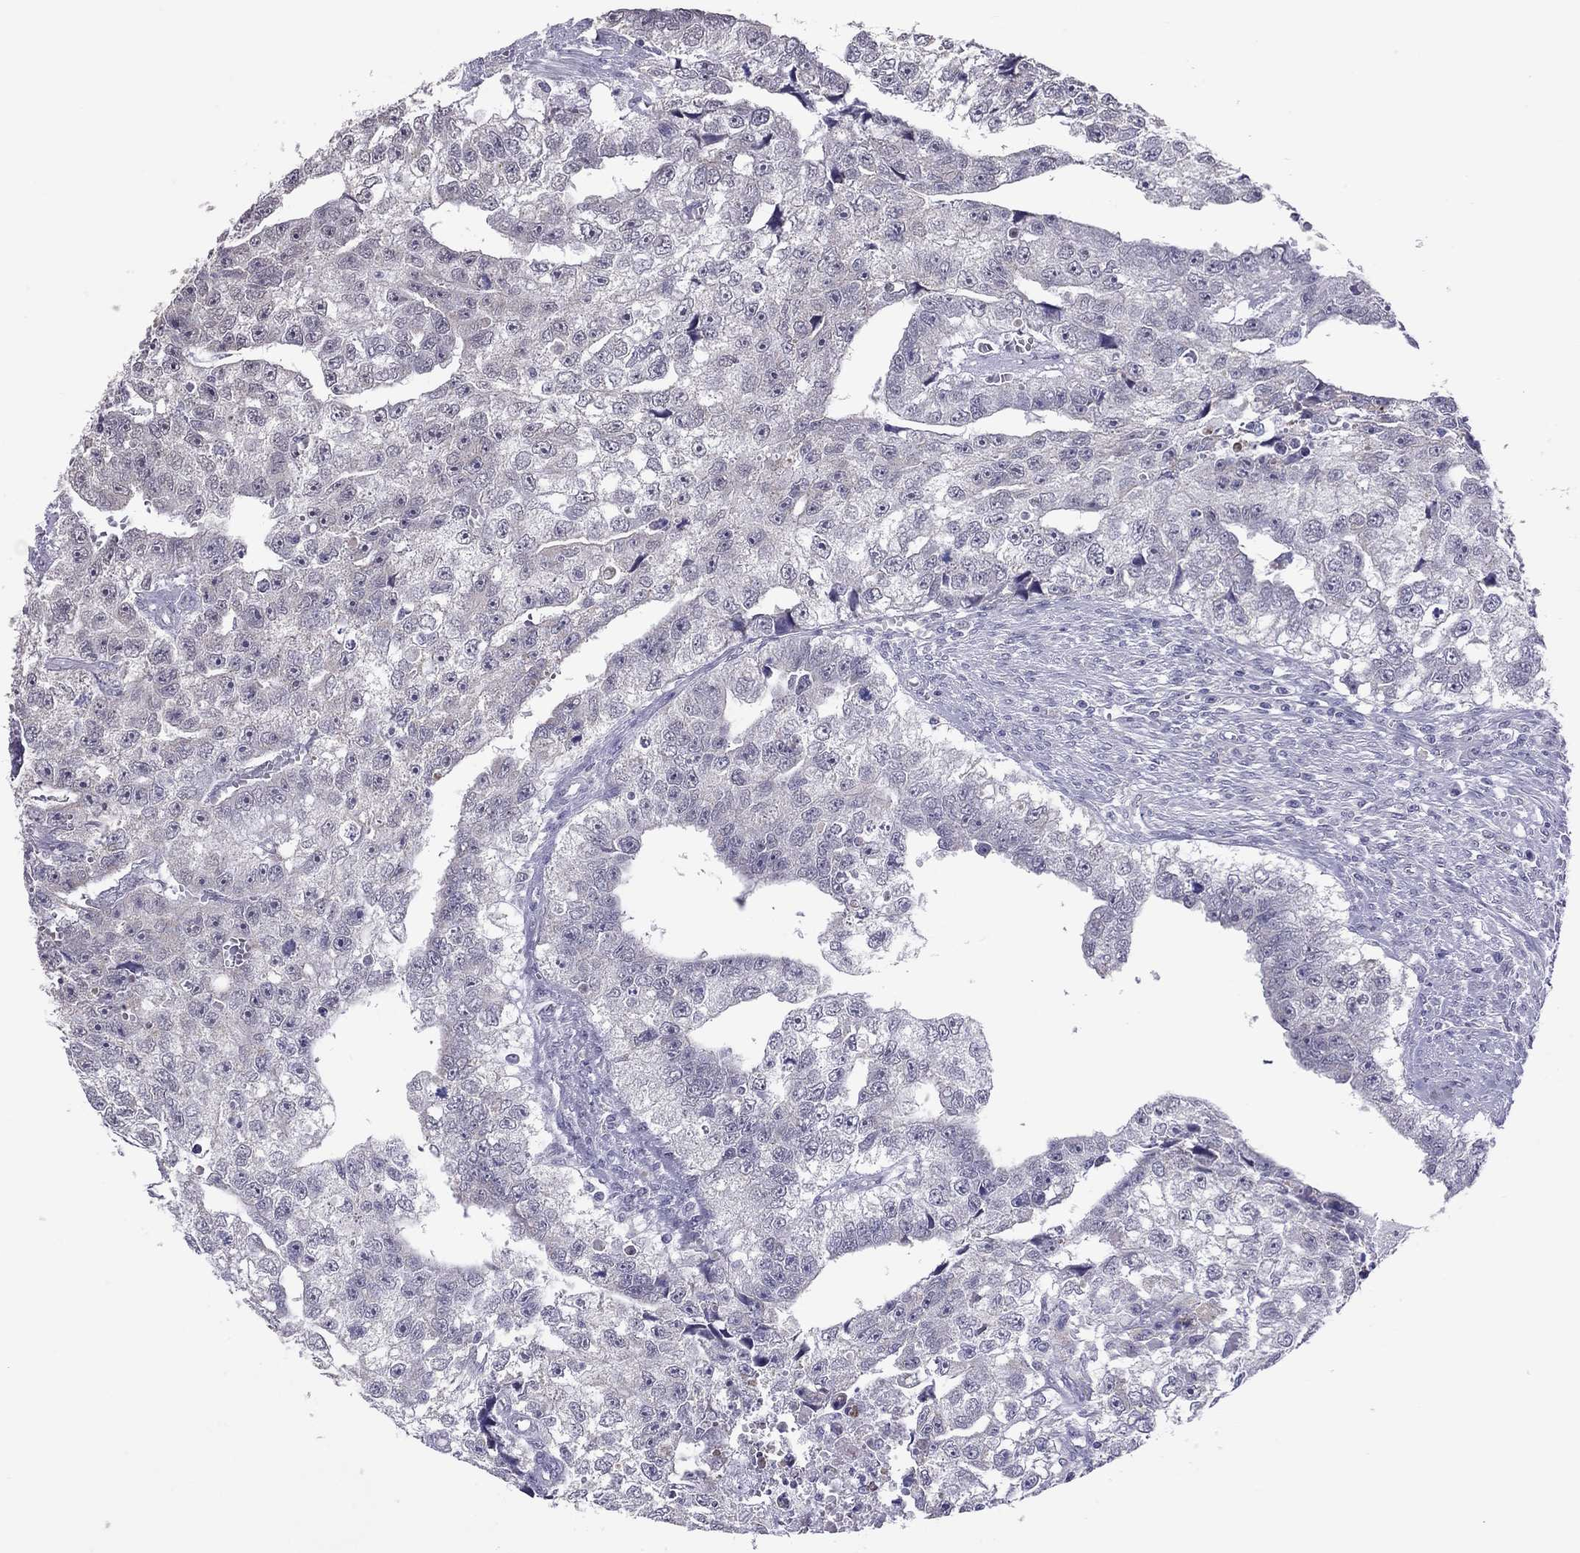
{"staining": {"intensity": "negative", "quantity": "none", "location": "none"}, "tissue": "testis cancer", "cell_type": "Tumor cells", "image_type": "cancer", "snomed": [{"axis": "morphology", "description": "Carcinoma, Embryonal, NOS"}, {"axis": "morphology", "description": "Teratoma, malignant, NOS"}, {"axis": "topography", "description": "Testis"}], "caption": "This image is of testis cancer (embryonal carcinoma) stained with immunohistochemistry (IHC) to label a protein in brown with the nuclei are counter-stained blue. There is no staining in tumor cells. (Immunohistochemistry, brightfield microscopy, high magnification).", "gene": "PPP1R3A", "patient": {"sex": "male", "age": 44}}